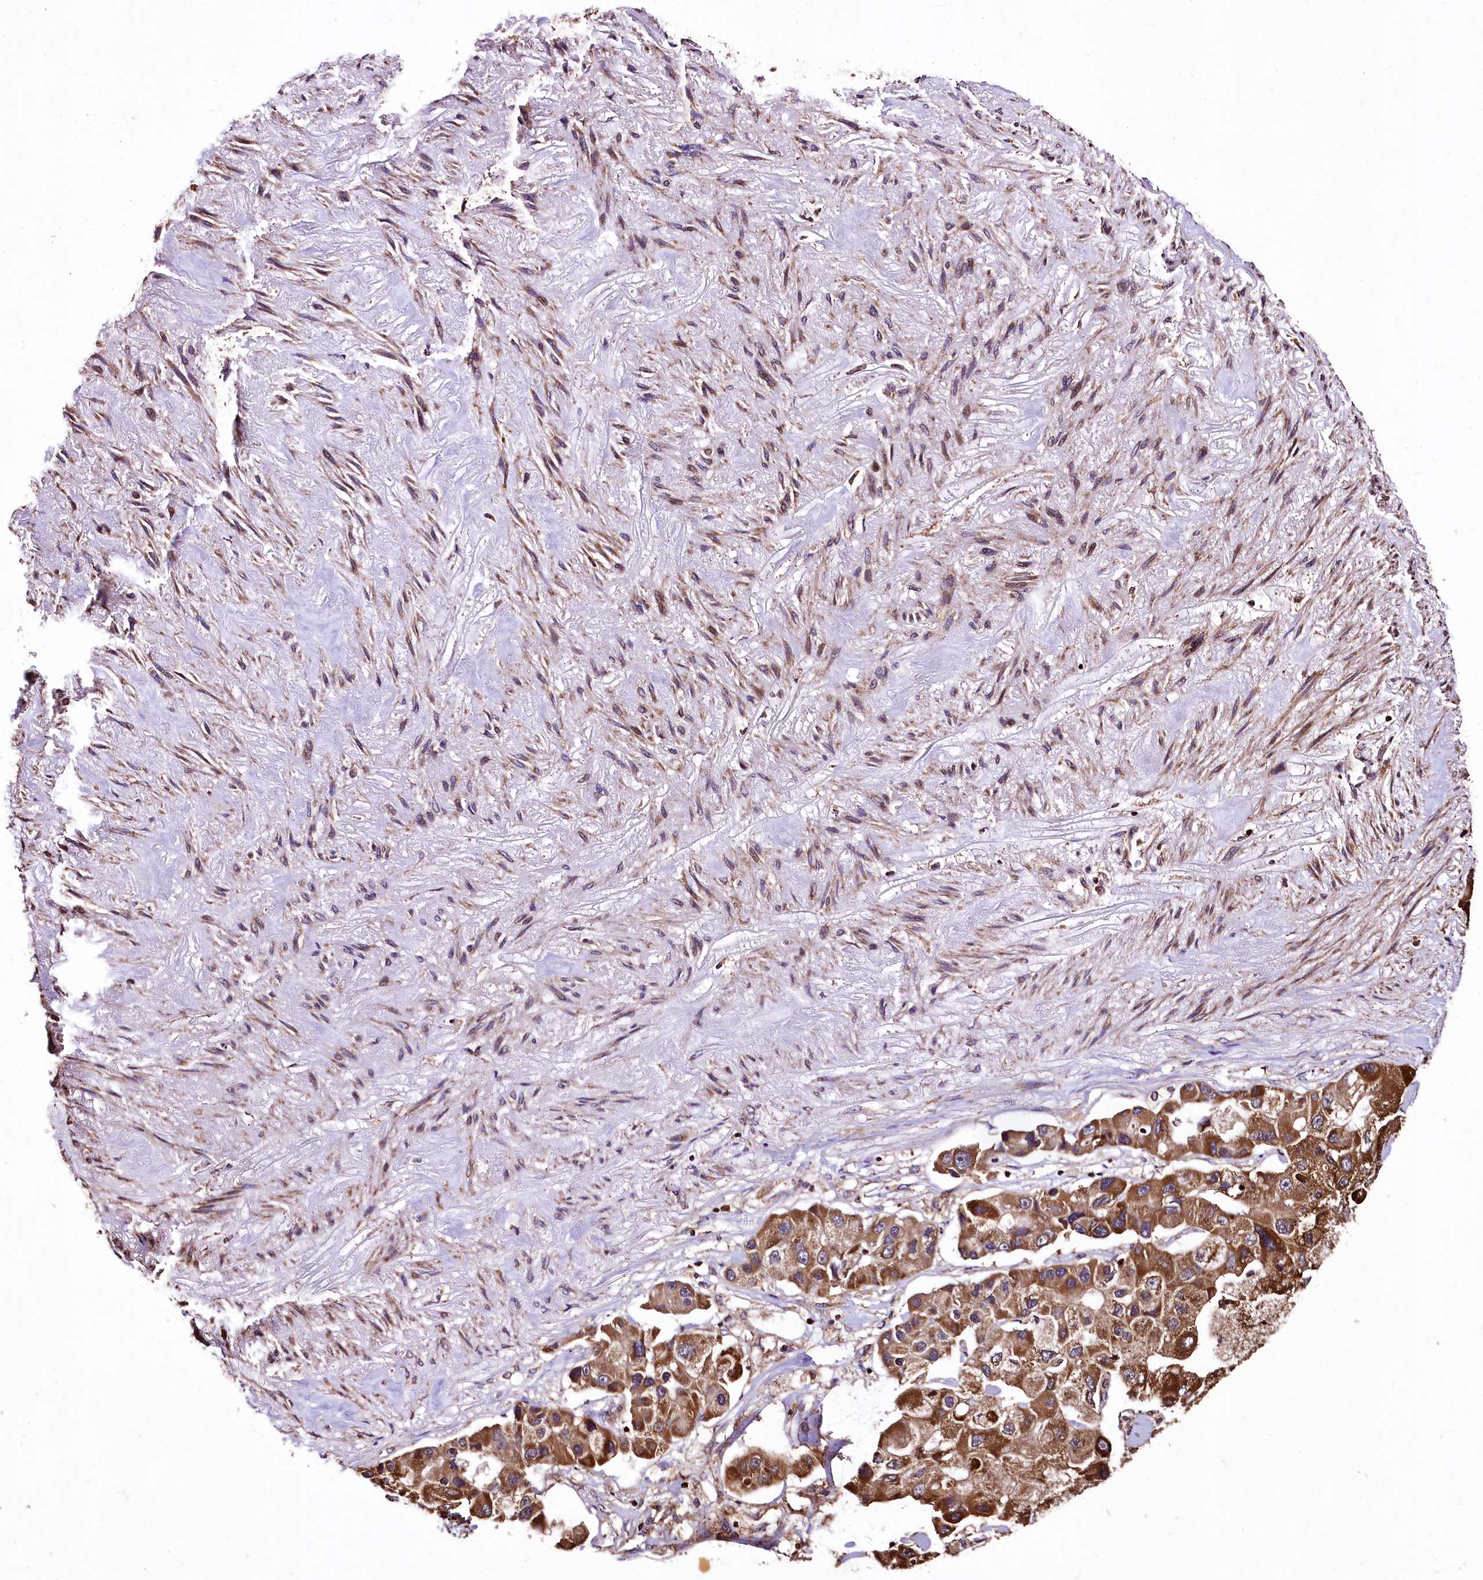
{"staining": {"intensity": "strong", "quantity": ">75%", "location": "cytoplasmic/membranous"}, "tissue": "lung cancer", "cell_type": "Tumor cells", "image_type": "cancer", "snomed": [{"axis": "morphology", "description": "Adenocarcinoma, NOS"}, {"axis": "topography", "description": "Lung"}], "caption": "The image demonstrates a brown stain indicating the presence of a protein in the cytoplasmic/membranous of tumor cells in adenocarcinoma (lung).", "gene": "LRSAM1", "patient": {"sex": "female", "age": 54}}